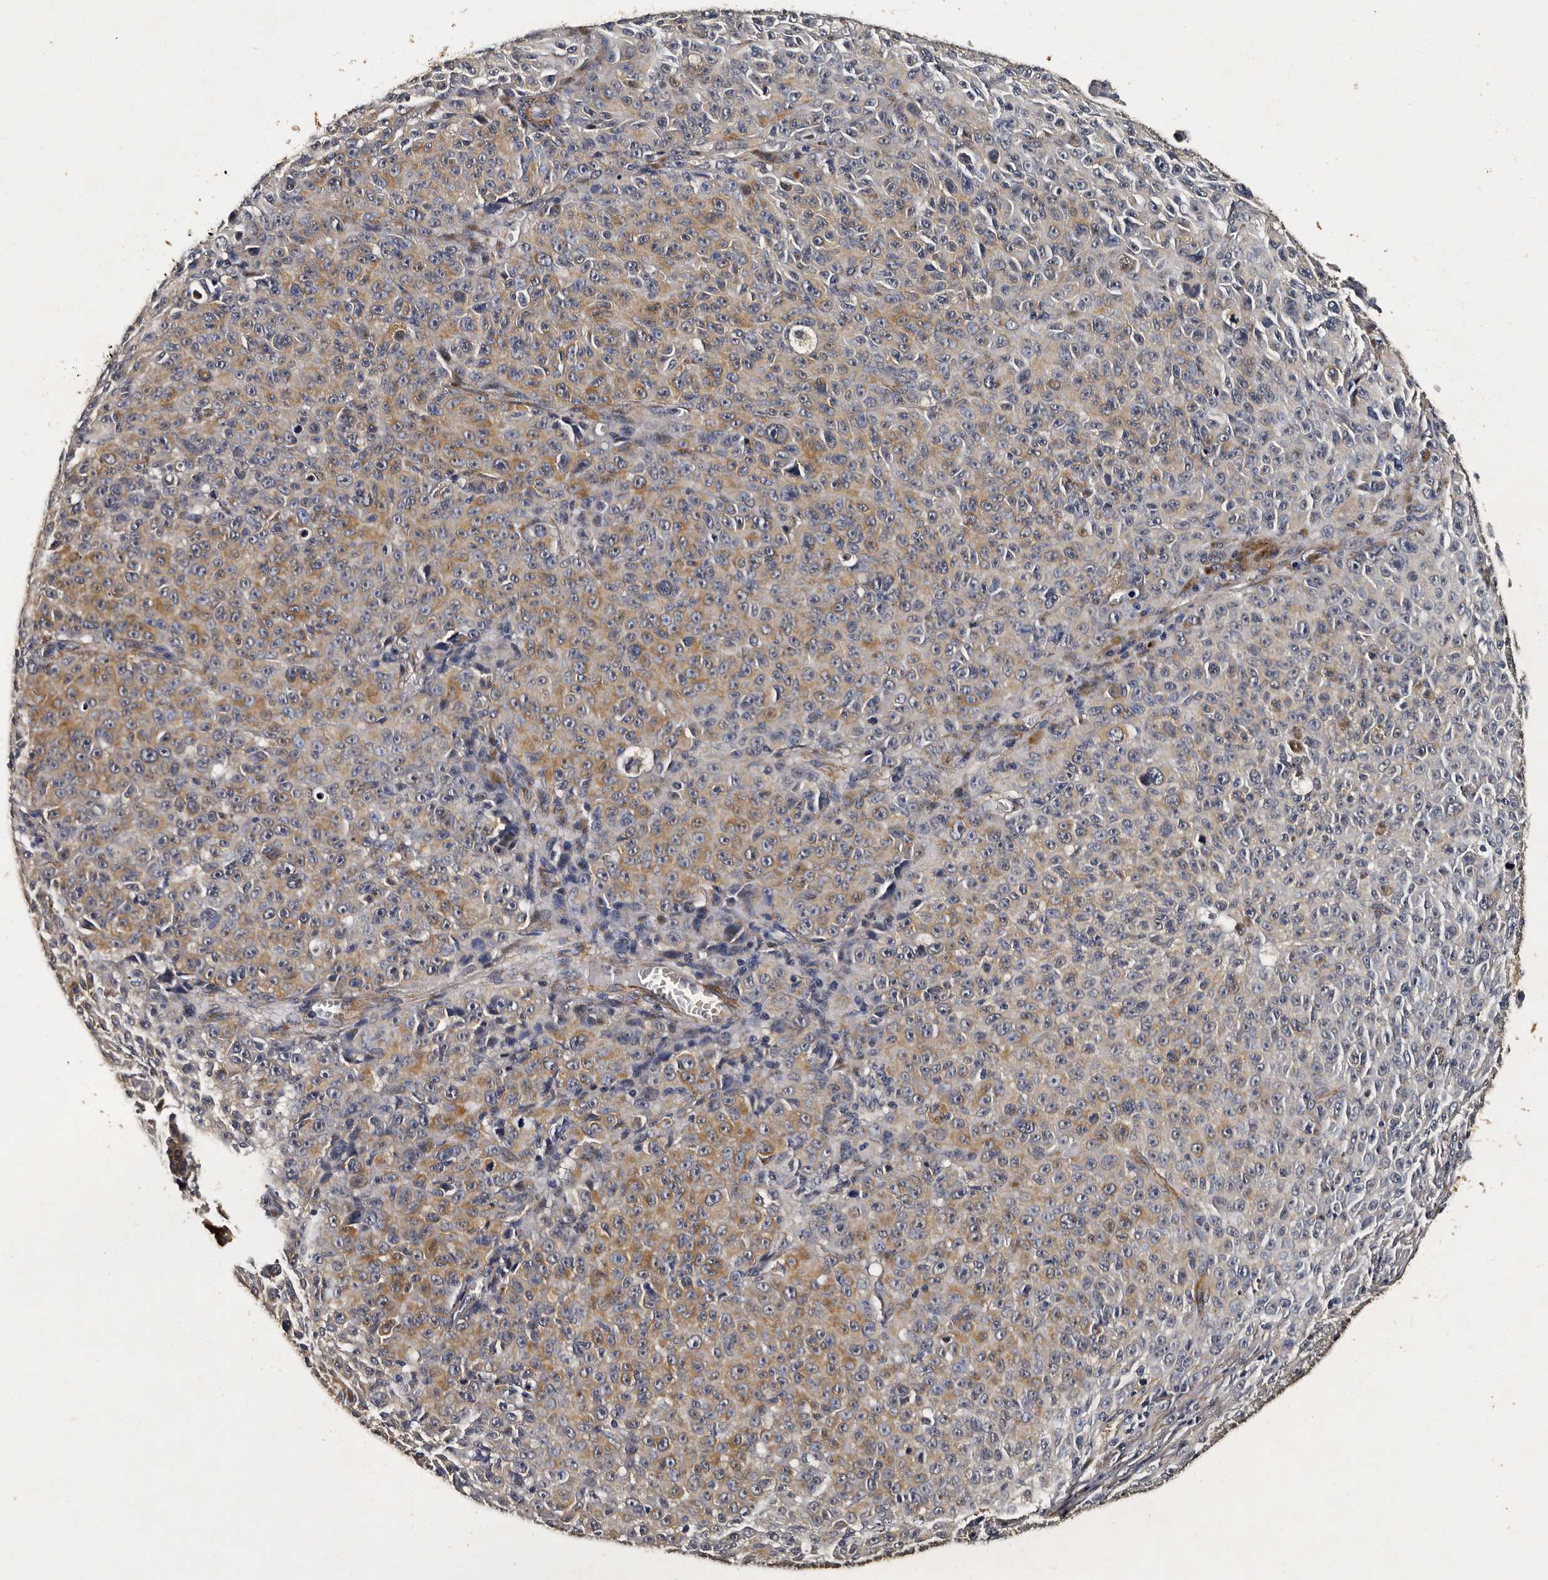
{"staining": {"intensity": "weak", "quantity": "25%-75%", "location": "cytoplasmic/membranous"}, "tissue": "melanoma", "cell_type": "Tumor cells", "image_type": "cancer", "snomed": [{"axis": "morphology", "description": "Malignant melanoma, NOS"}, {"axis": "topography", "description": "Skin"}], "caption": "Human malignant melanoma stained for a protein (brown) exhibits weak cytoplasmic/membranous positive positivity in approximately 25%-75% of tumor cells.", "gene": "CPNE3", "patient": {"sex": "female", "age": 82}}